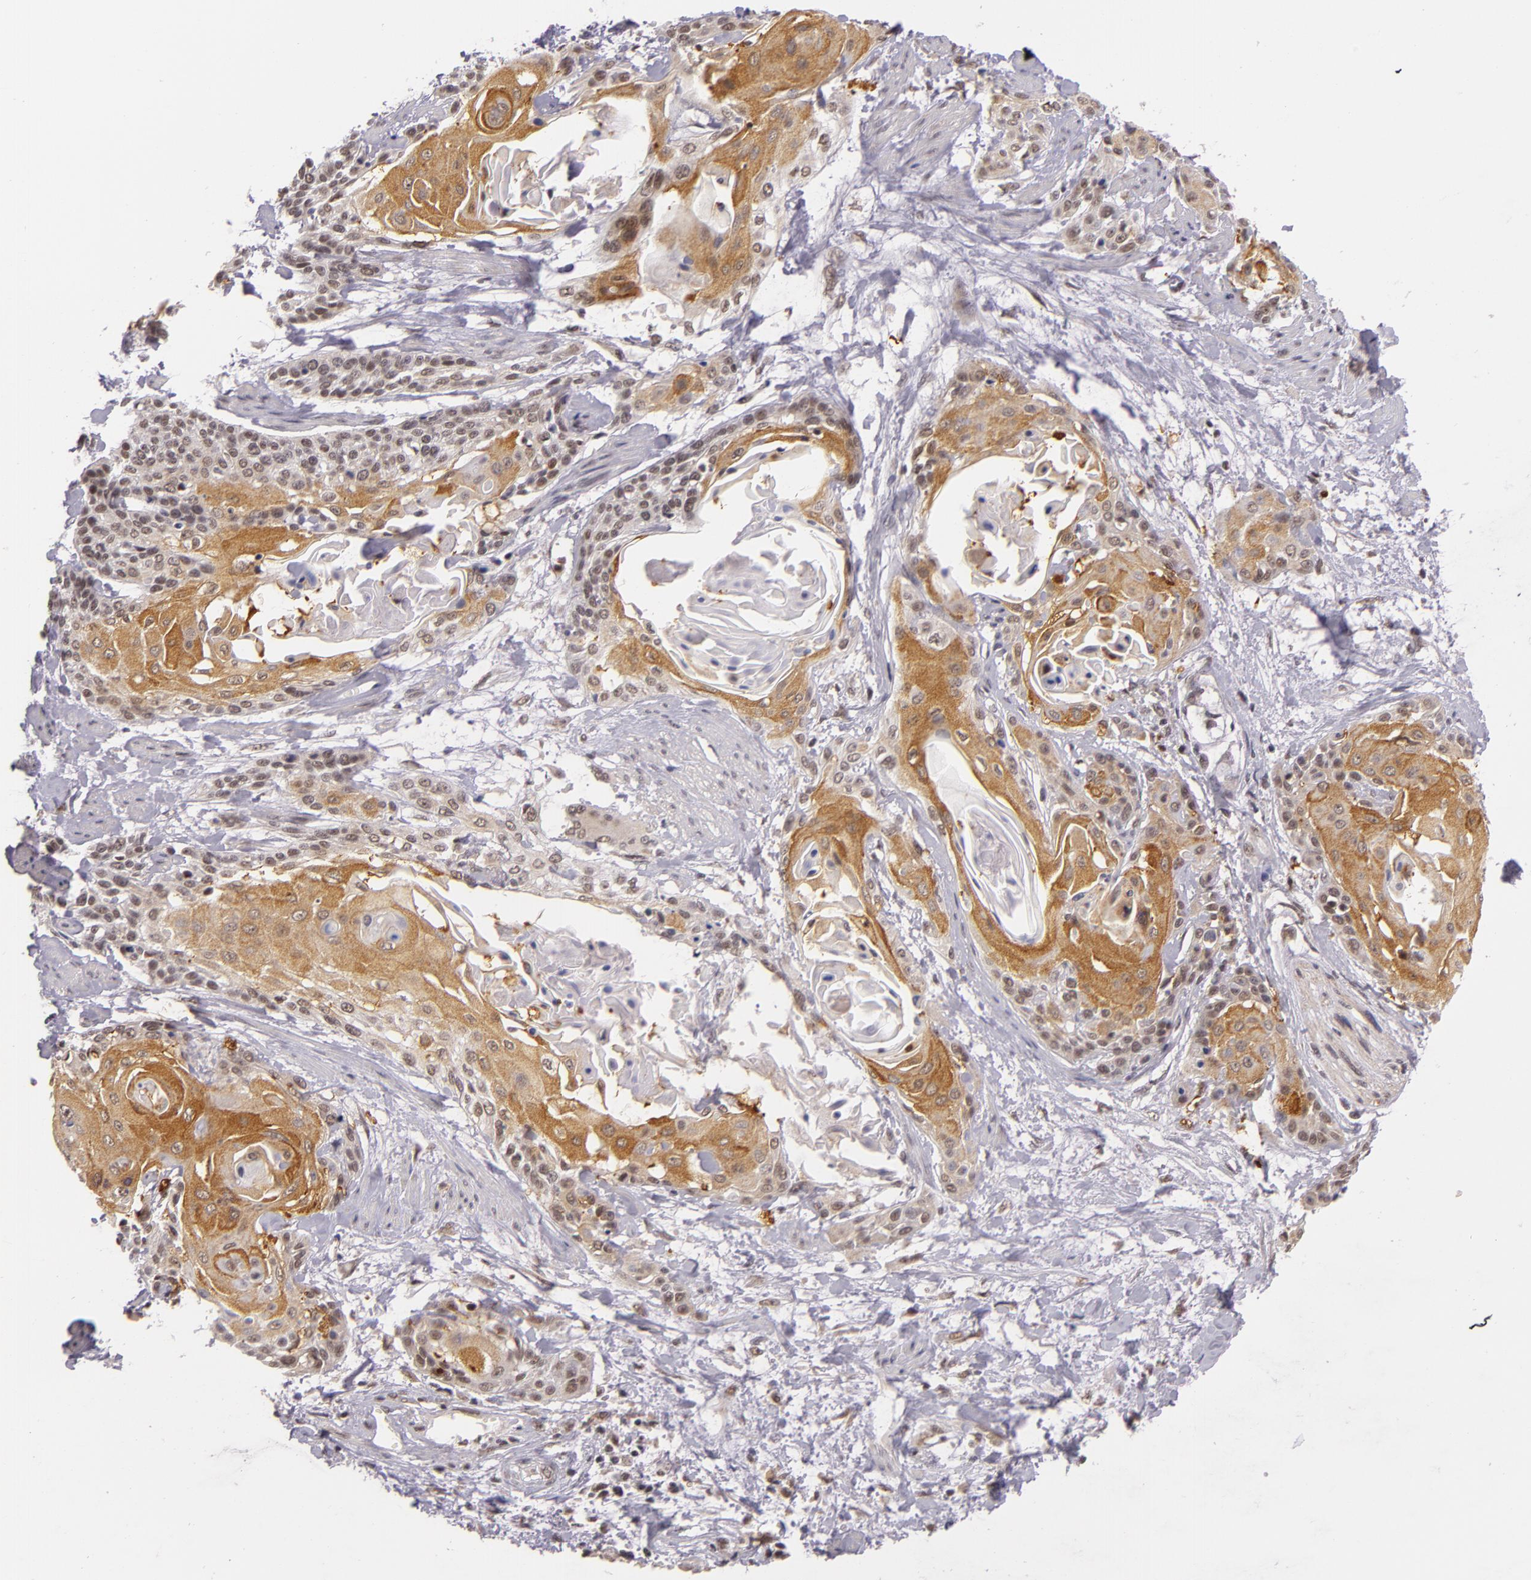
{"staining": {"intensity": "moderate", "quantity": "<25%", "location": "cytoplasmic/membranous,nuclear"}, "tissue": "cervical cancer", "cell_type": "Tumor cells", "image_type": "cancer", "snomed": [{"axis": "morphology", "description": "Squamous cell carcinoma, NOS"}, {"axis": "topography", "description": "Cervix"}], "caption": "Squamous cell carcinoma (cervical) stained for a protein (brown) demonstrates moderate cytoplasmic/membranous and nuclear positive expression in about <25% of tumor cells.", "gene": "ALX1", "patient": {"sex": "female", "age": 57}}